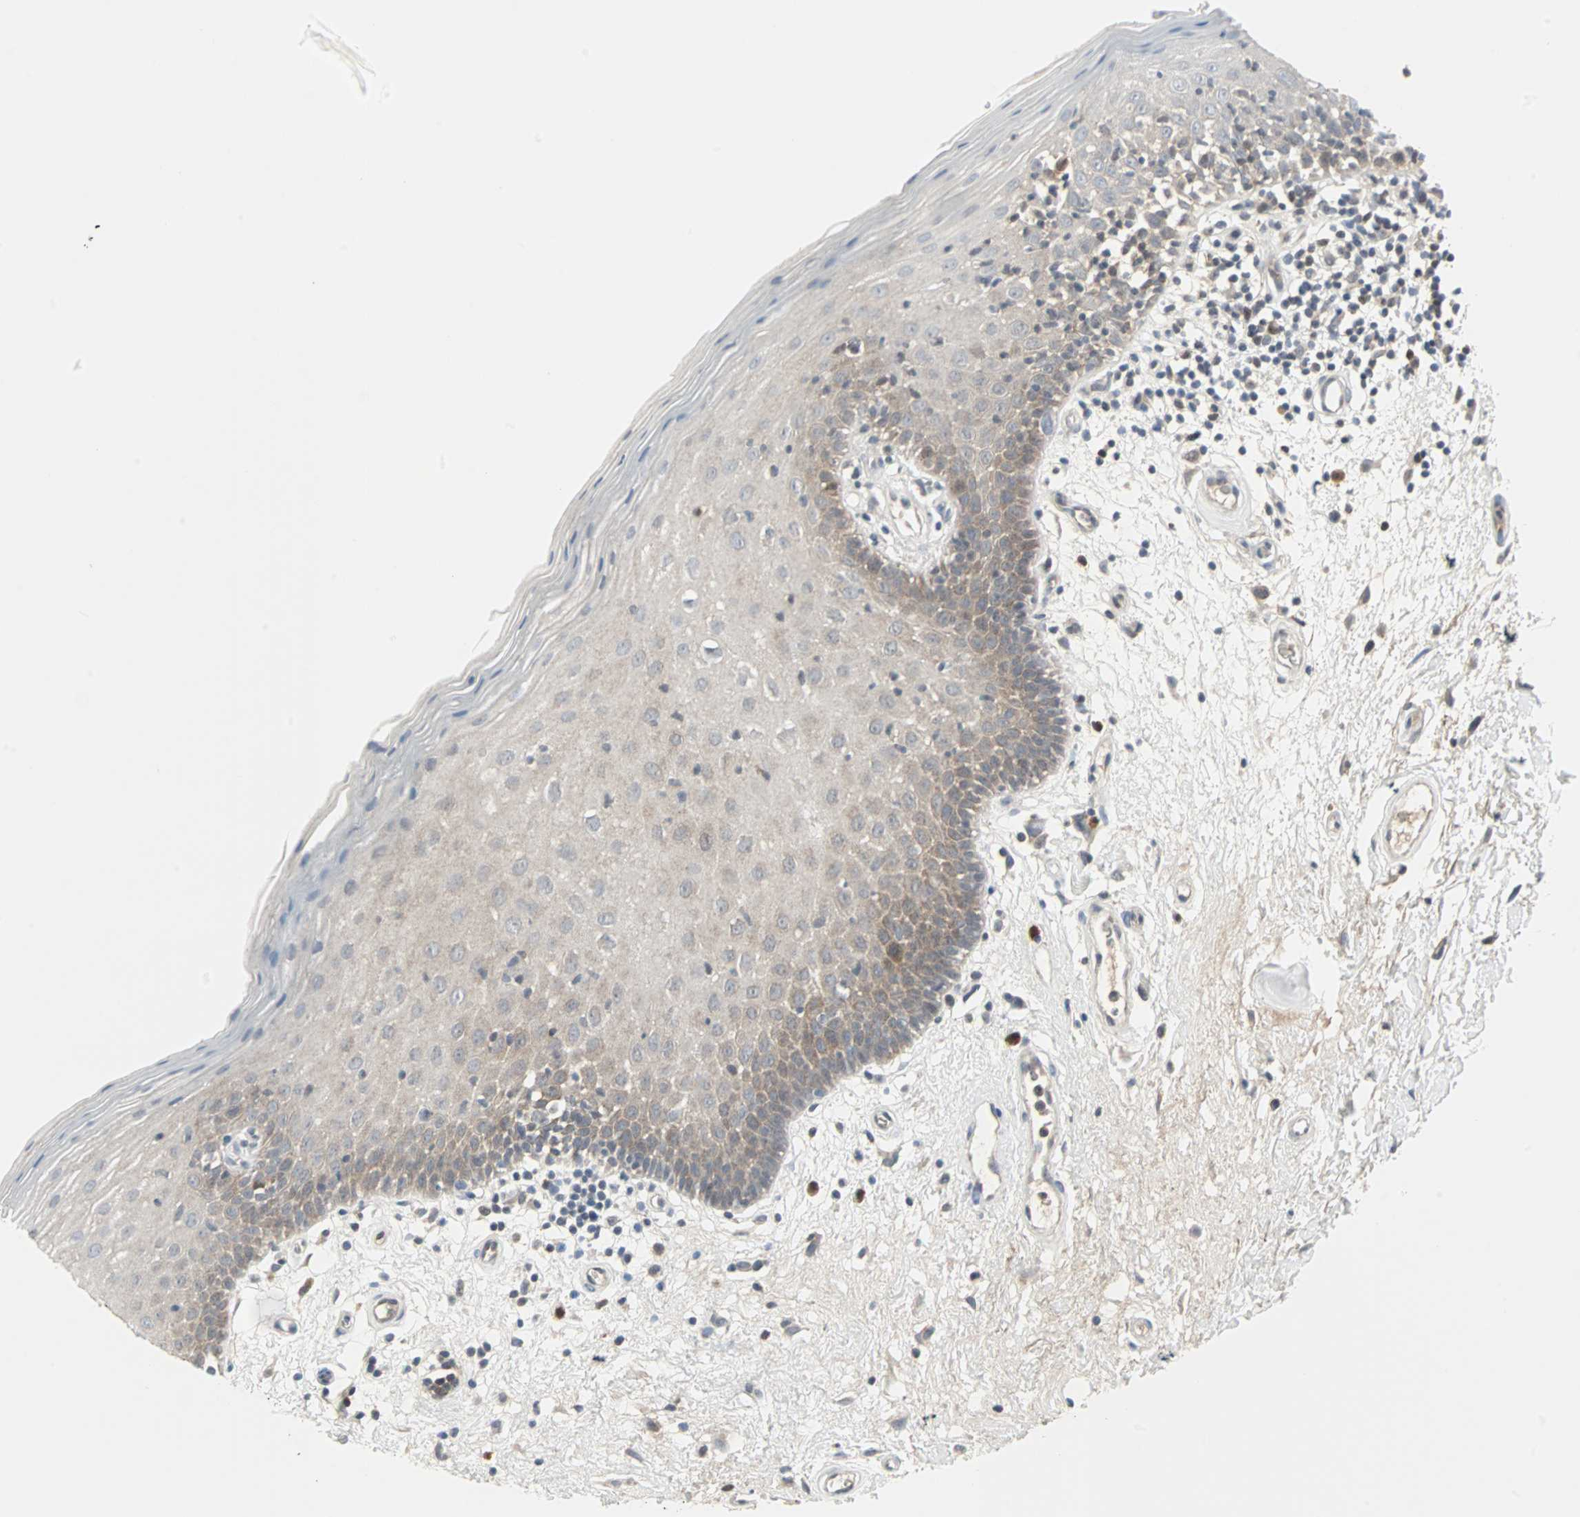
{"staining": {"intensity": "weak", "quantity": "25%-75%", "location": "cytoplasmic/membranous"}, "tissue": "oral mucosa", "cell_type": "Squamous epithelial cells", "image_type": "normal", "snomed": [{"axis": "morphology", "description": "Normal tissue, NOS"}, {"axis": "morphology", "description": "Squamous cell carcinoma, NOS"}, {"axis": "topography", "description": "Skeletal muscle"}, {"axis": "topography", "description": "Oral tissue"}, {"axis": "topography", "description": "Head-Neck"}], "caption": "Benign oral mucosa was stained to show a protein in brown. There is low levels of weak cytoplasmic/membranous staining in approximately 25%-75% of squamous epithelial cells.", "gene": "CASP3", "patient": {"sex": "male", "age": 71}}